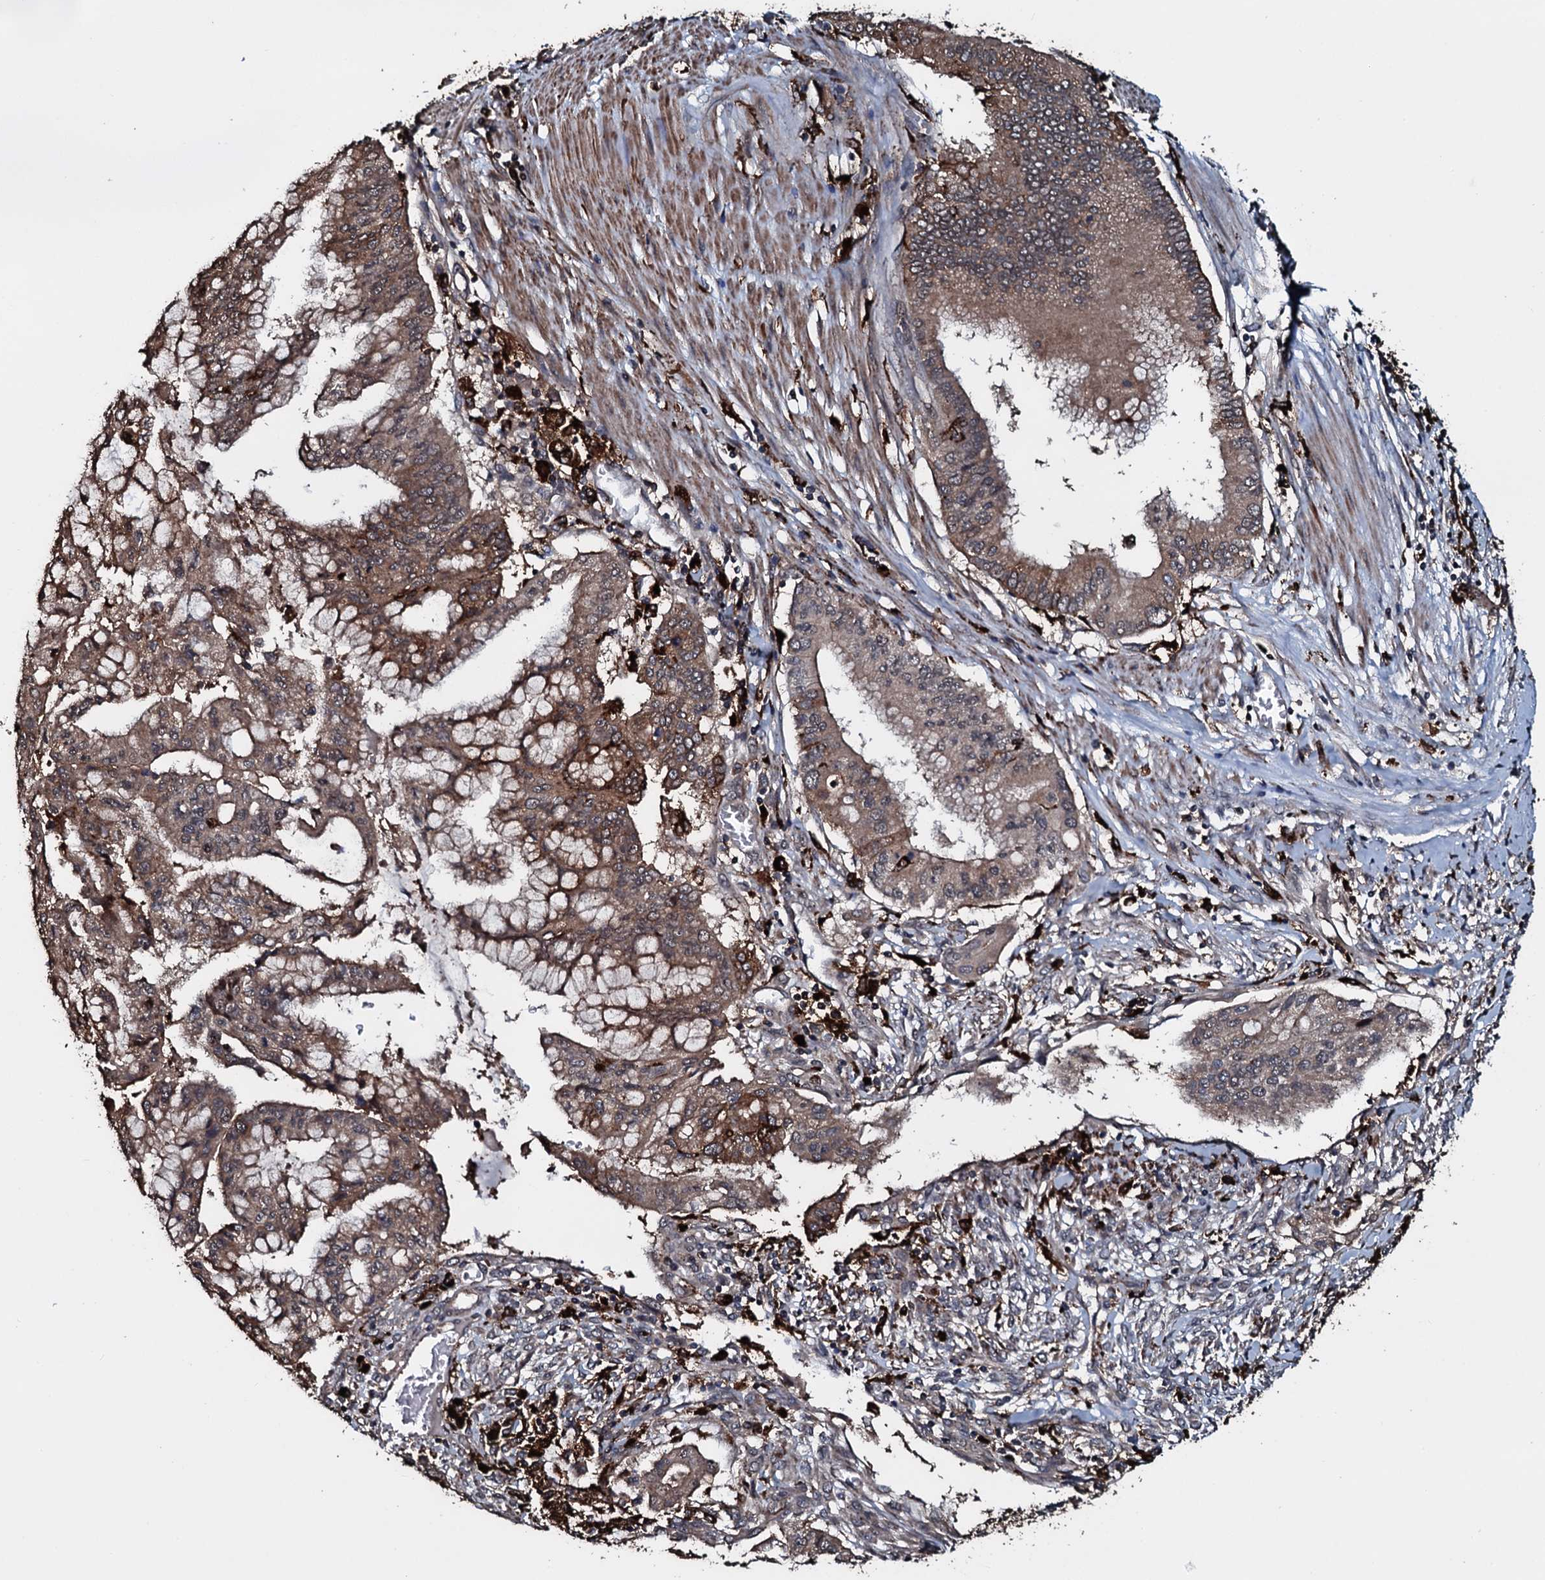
{"staining": {"intensity": "moderate", "quantity": ">75%", "location": "cytoplasmic/membranous"}, "tissue": "pancreatic cancer", "cell_type": "Tumor cells", "image_type": "cancer", "snomed": [{"axis": "morphology", "description": "Adenocarcinoma, NOS"}, {"axis": "topography", "description": "Pancreas"}], "caption": "This is a photomicrograph of immunohistochemistry (IHC) staining of pancreatic adenocarcinoma, which shows moderate positivity in the cytoplasmic/membranous of tumor cells.", "gene": "TPGS2", "patient": {"sex": "male", "age": 46}}